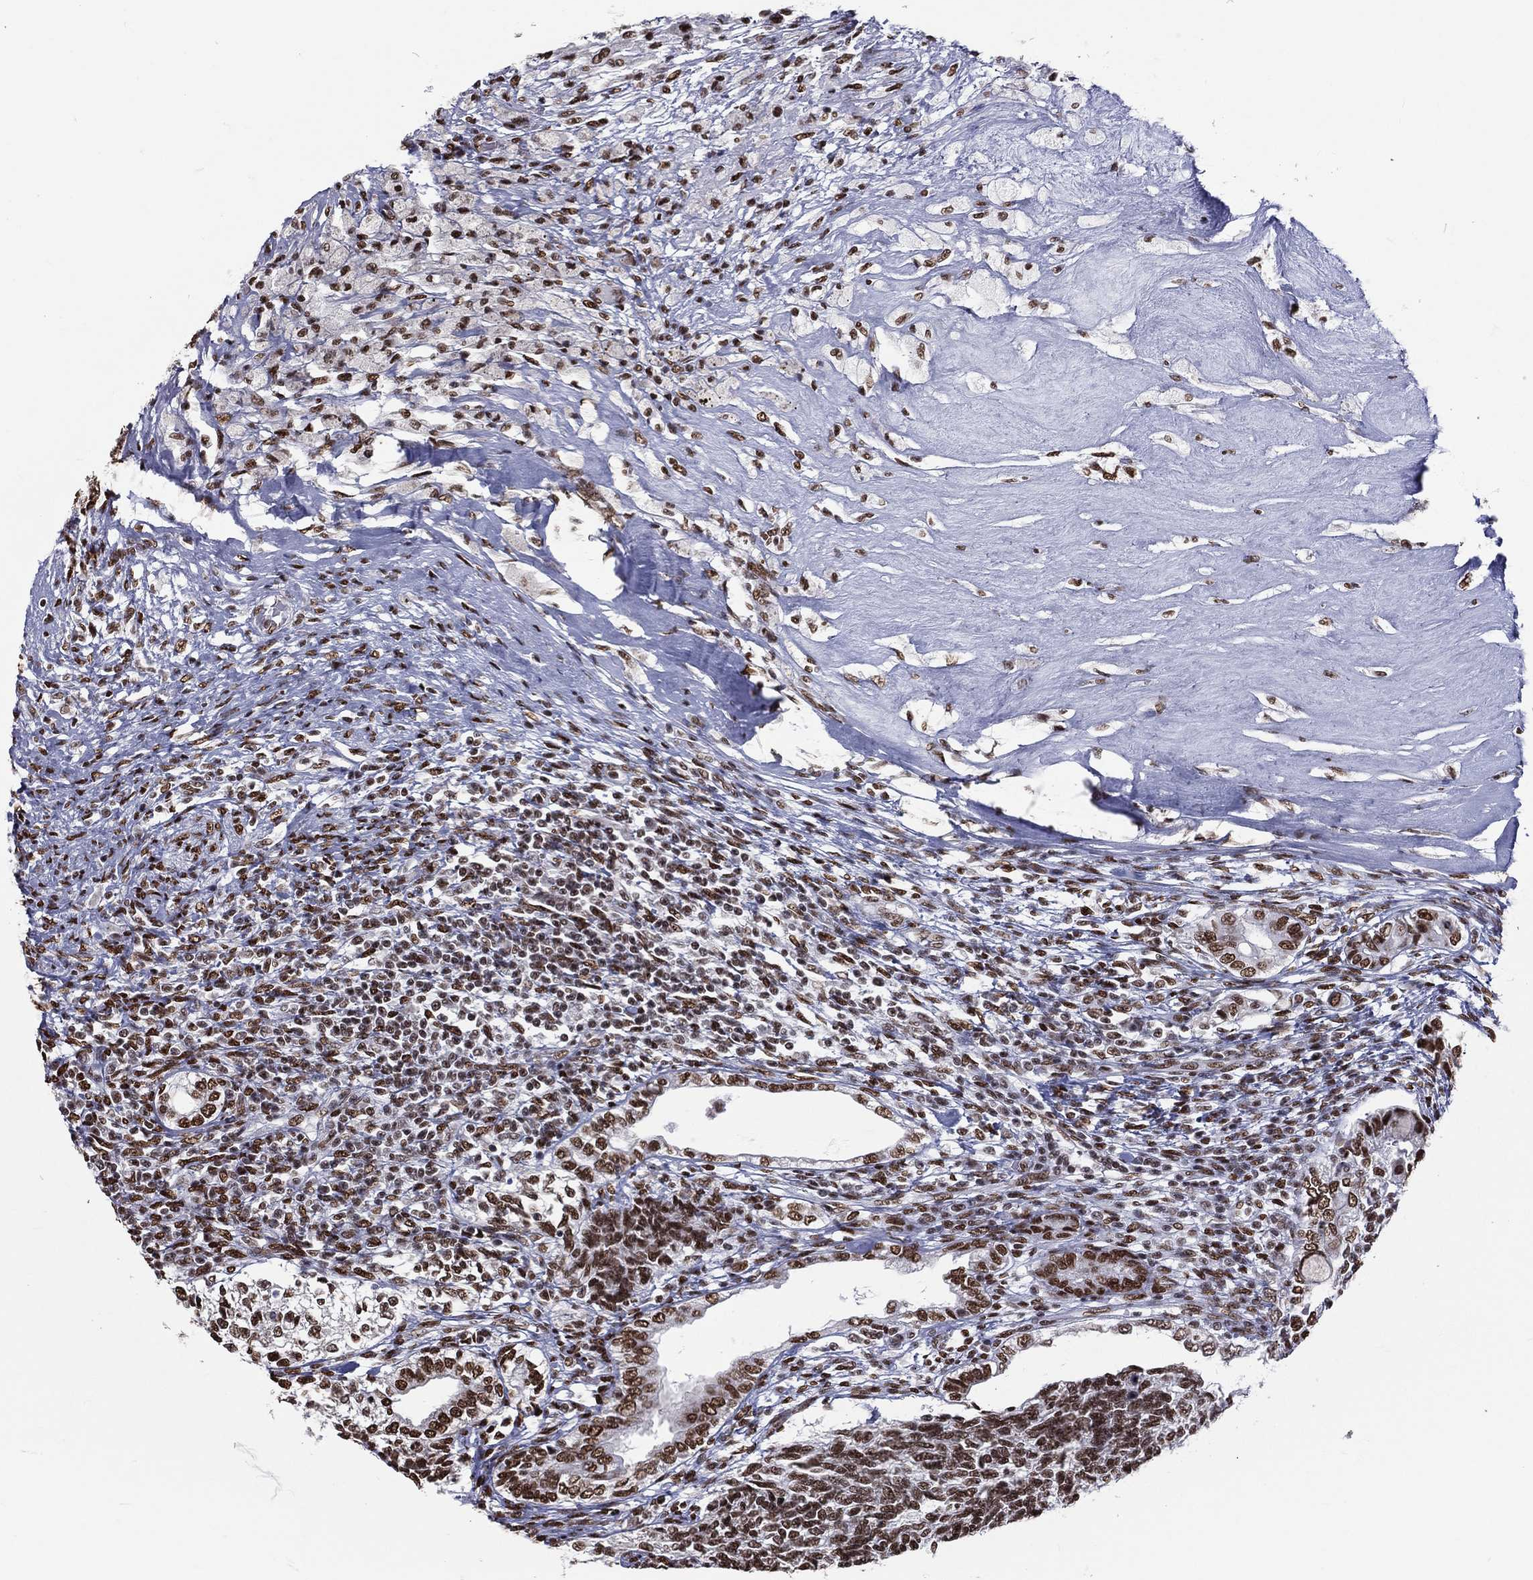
{"staining": {"intensity": "strong", "quantity": ">75%", "location": "nuclear"}, "tissue": "testis cancer", "cell_type": "Tumor cells", "image_type": "cancer", "snomed": [{"axis": "morphology", "description": "Seminoma, NOS"}, {"axis": "morphology", "description": "Carcinoma, Embryonal, NOS"}, {"axis": "topography", "description": "Testis"}], "caption": "A high amount of strong nuclear expression is appreciated in about >75% of tumor cells in seminoma (testis) tissue.", "gene": "ZNF7", "patient": {"sex": "male", "age": 41}}